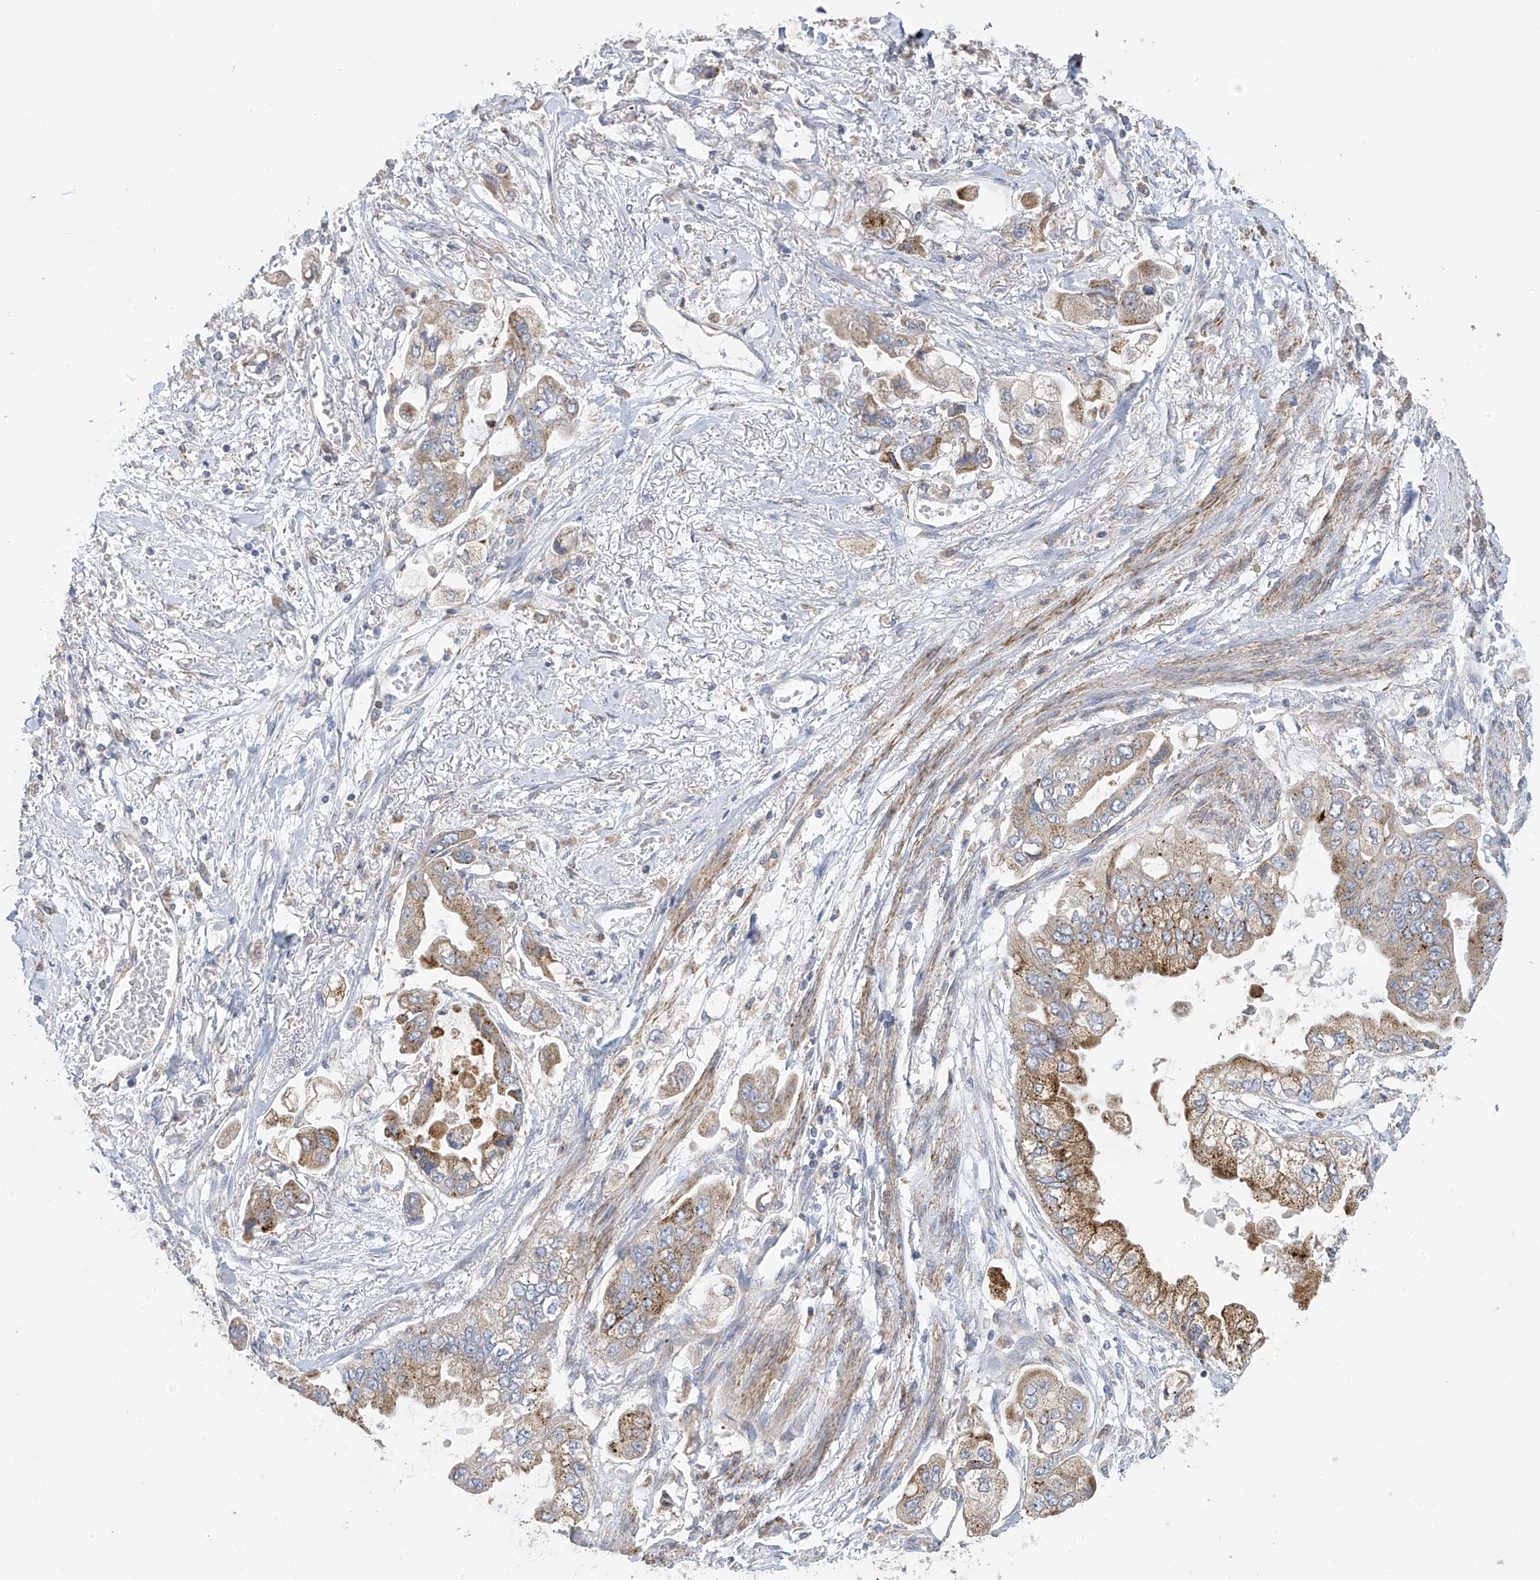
{"staining": {"intensity": "moderate", "quantity": "25%-75%", "location": "cytoplasmic/membranous"}, "tissue": "stomach cancer", "cell_type": "Tumor cells", "image_type": "cancer", "snomed": [{"axis": "morphology", "description": "Adenocarcinoma, NOS"}, {"axis": "topography", "description": "Stomach"}], "caption": "This image displays immunohistochemistry (IHC) staining of human adenocarcinoma (stomach), with medium moderate cytoplasmic/membranous expression in approximately 25%-75% of tumor cells.", "gene": "ITM2B", "patient": {"sex": "male", "age": 62}}